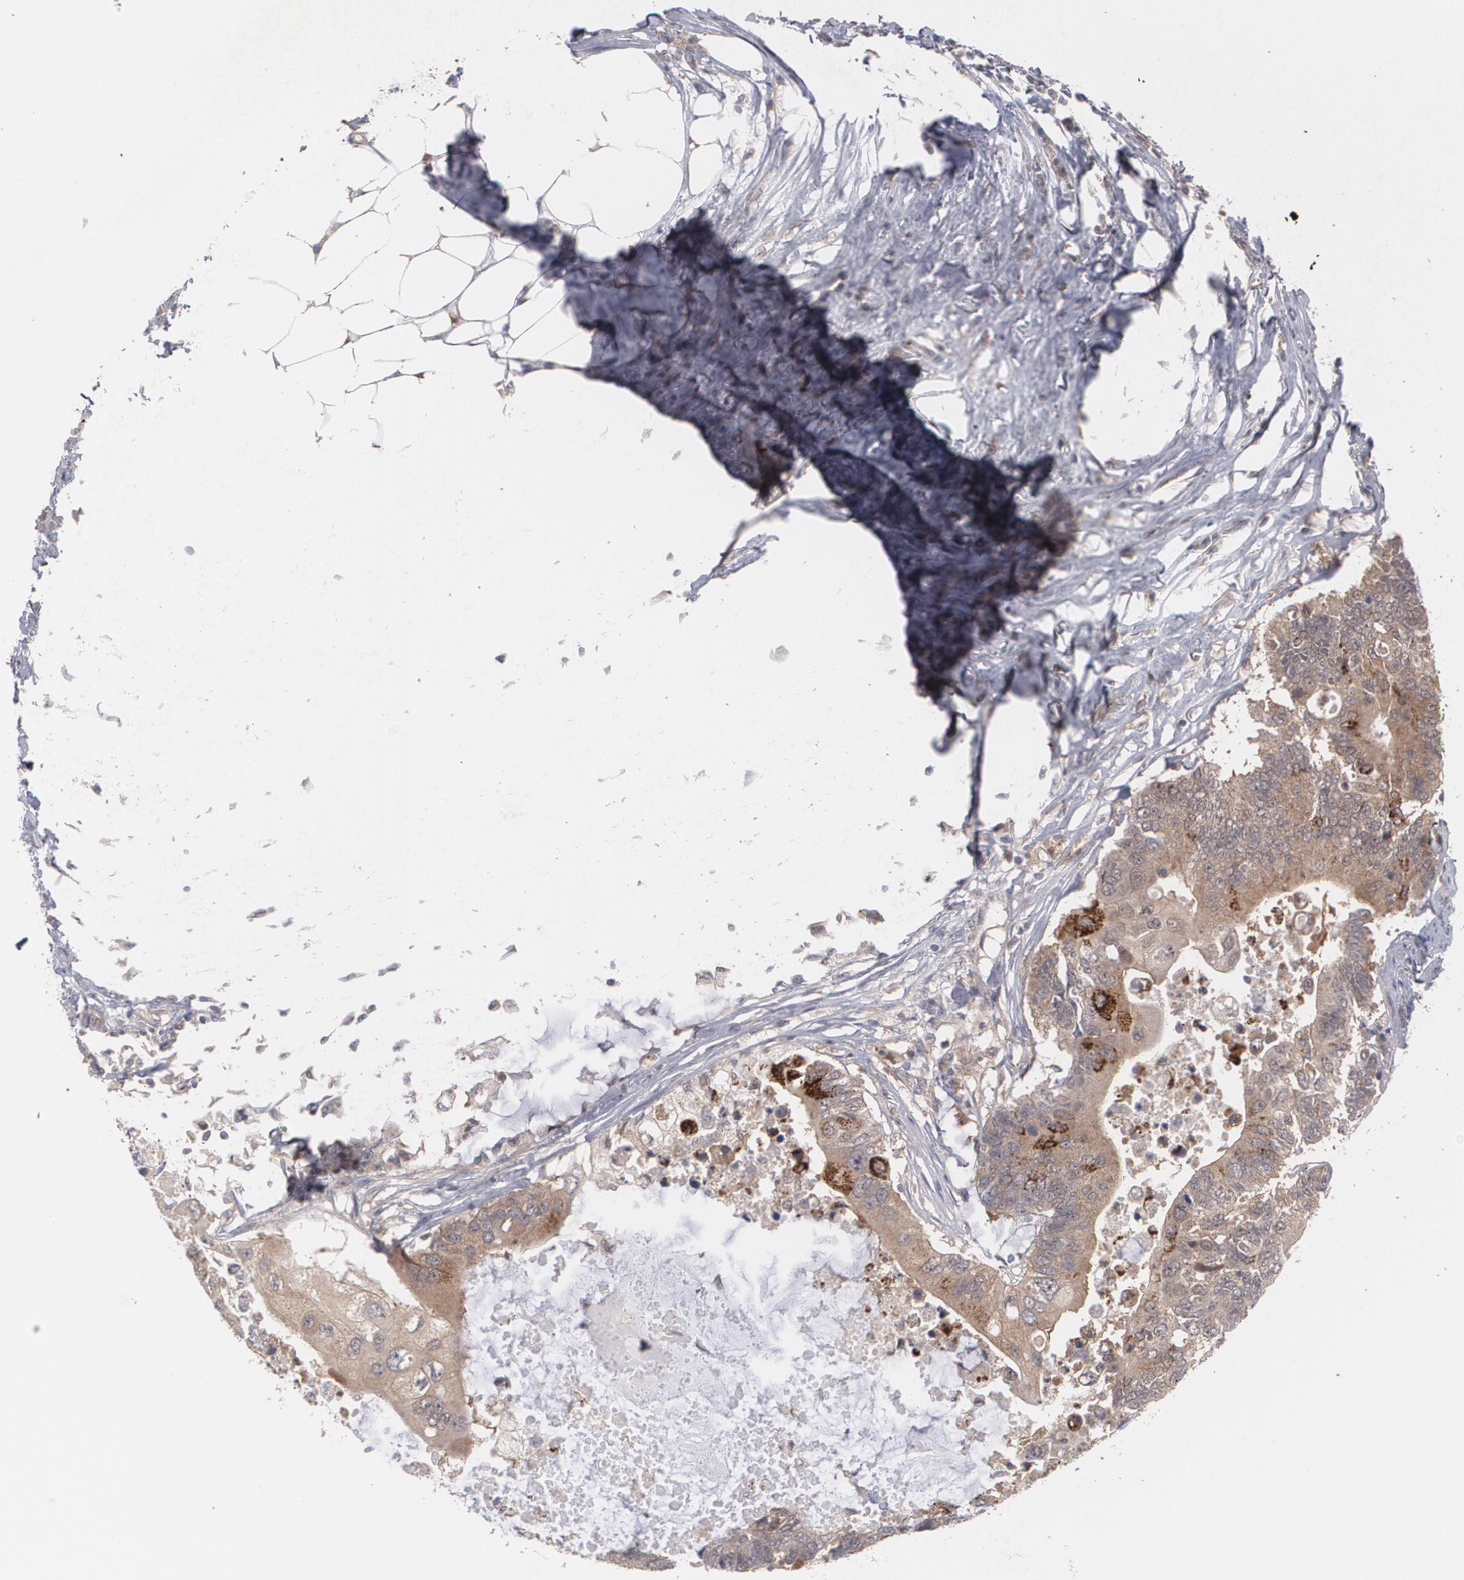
{"staining": {"intensity": "strong", "quantity": "<25%", "location": "cytoplasmic/membranous"}, "tissue": "colorectal cancer", "cell_type": "Tumor cells", "image_type": "cancer", "snomed": [{"axis": "morphology", "description": "Adenocarcinoma, NOS"}, {"axis": "topography", "description": "Colon"}], "caption": "This image reveals immunohistochemistry staining of adenocarcinoma (colorectal), with medium strong cytoplasmic/membranous expression in about <25% of tumor cells.", "gene": "HTT", "patient": {"sex": "male", "age": 71}}